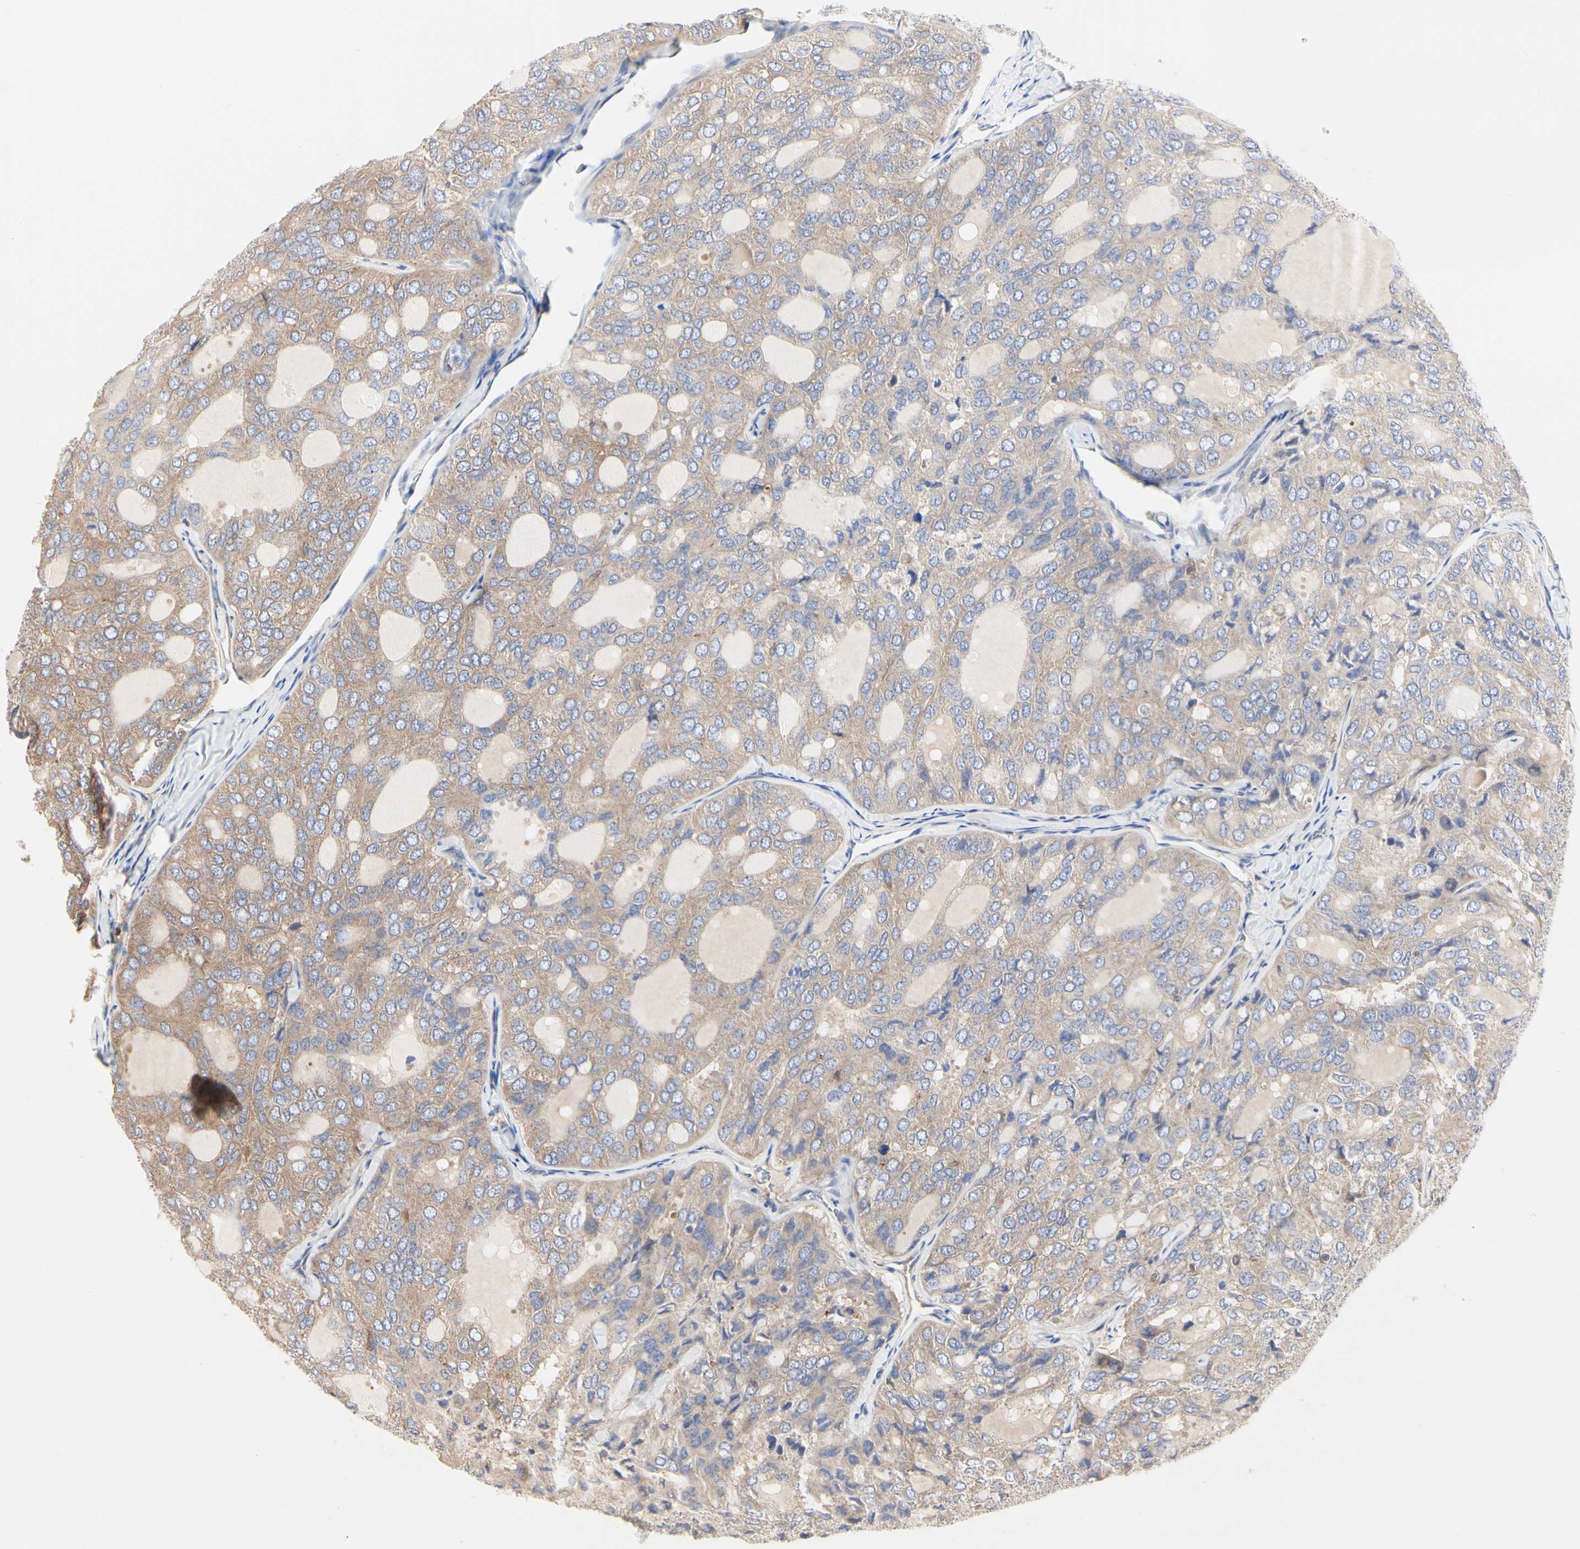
{"staining": {"intensity": "weak", "quantity": ">75%", "location": "cytoplasmic/membranous"}, "tissue": "thyroid cancer", "cell_type": "Tumor cells", "image_type": "cancer", "snomed": [{"axis": "morphology", "description": "Follicular adenoma carcinoma, NOS"}, {"axis": "topography", "description": "Thyroid gland"}], "caption": "This micrograph demonstrates IHC staining of human thyroid cancer (follicular adenoma carcinoma), with low weak cytoplasmic/membranous positivity in approximately >75% of tumor cells.", "gene": "C3orf52", "patient": {"sex": "male", "age": 75}}